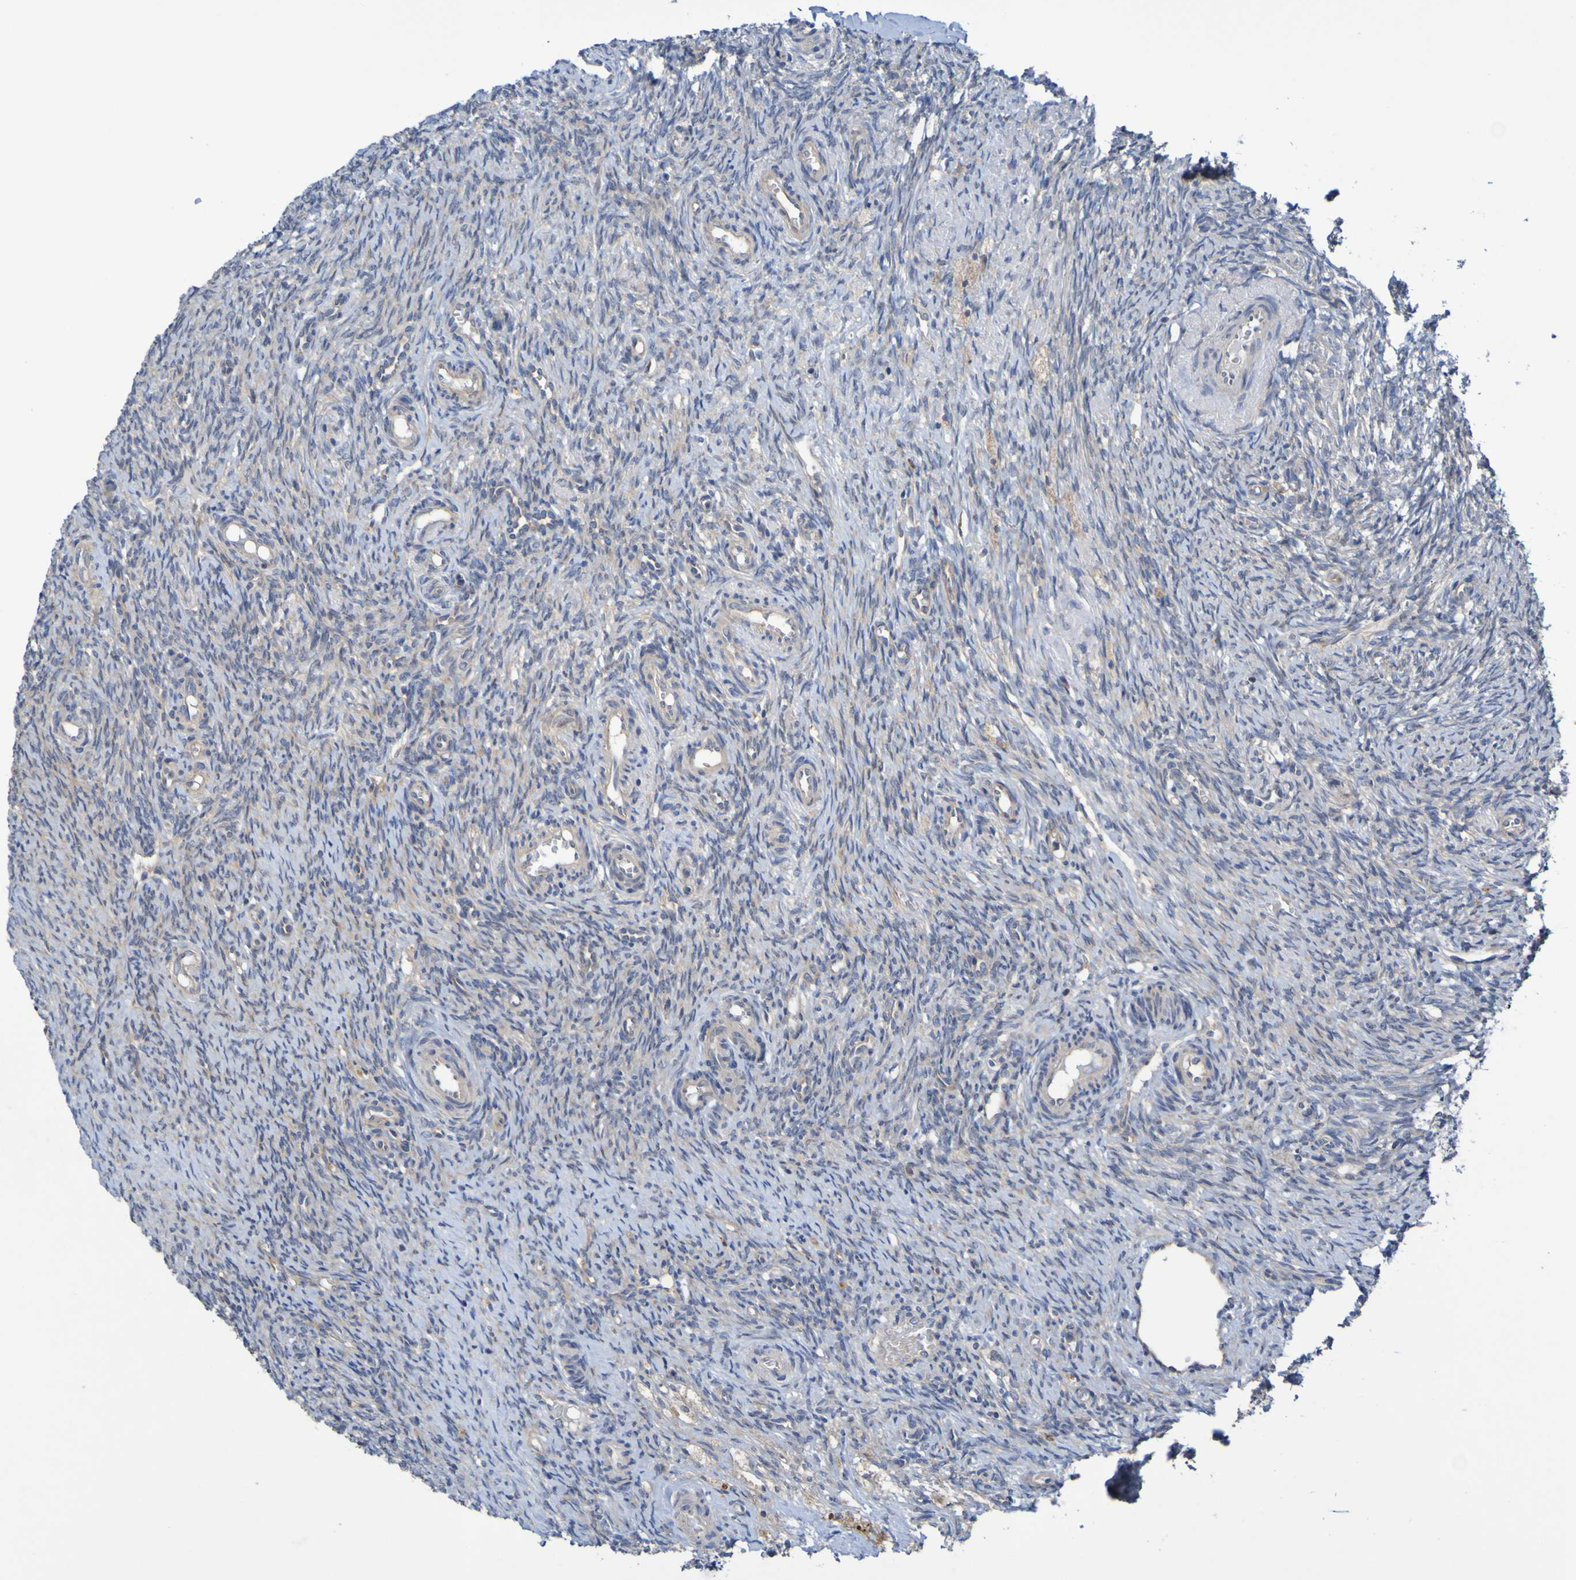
{"staining": {"intensity": "moderate", "quantity": ">75%", "location": "cytoplasmic/membranous"}, "tissue": "ovary", "cell_type": "Follicle cells", "image_type": "normal", "snomed": [{"axis": "morphology", "description": "Normal tissue, NOS"}, {"axis": "topography", "description": "Ovary"}], "caption": "Protein expression by immunohistochemistry exhibits moderate cytoplasmic/membranous staining in approximately >75% of follicle cells in normal ovary. (IHC, brightfield microscopy, high magnification).", "gene": "SDK1", "patient": {"sex": "female", "age": 41}}